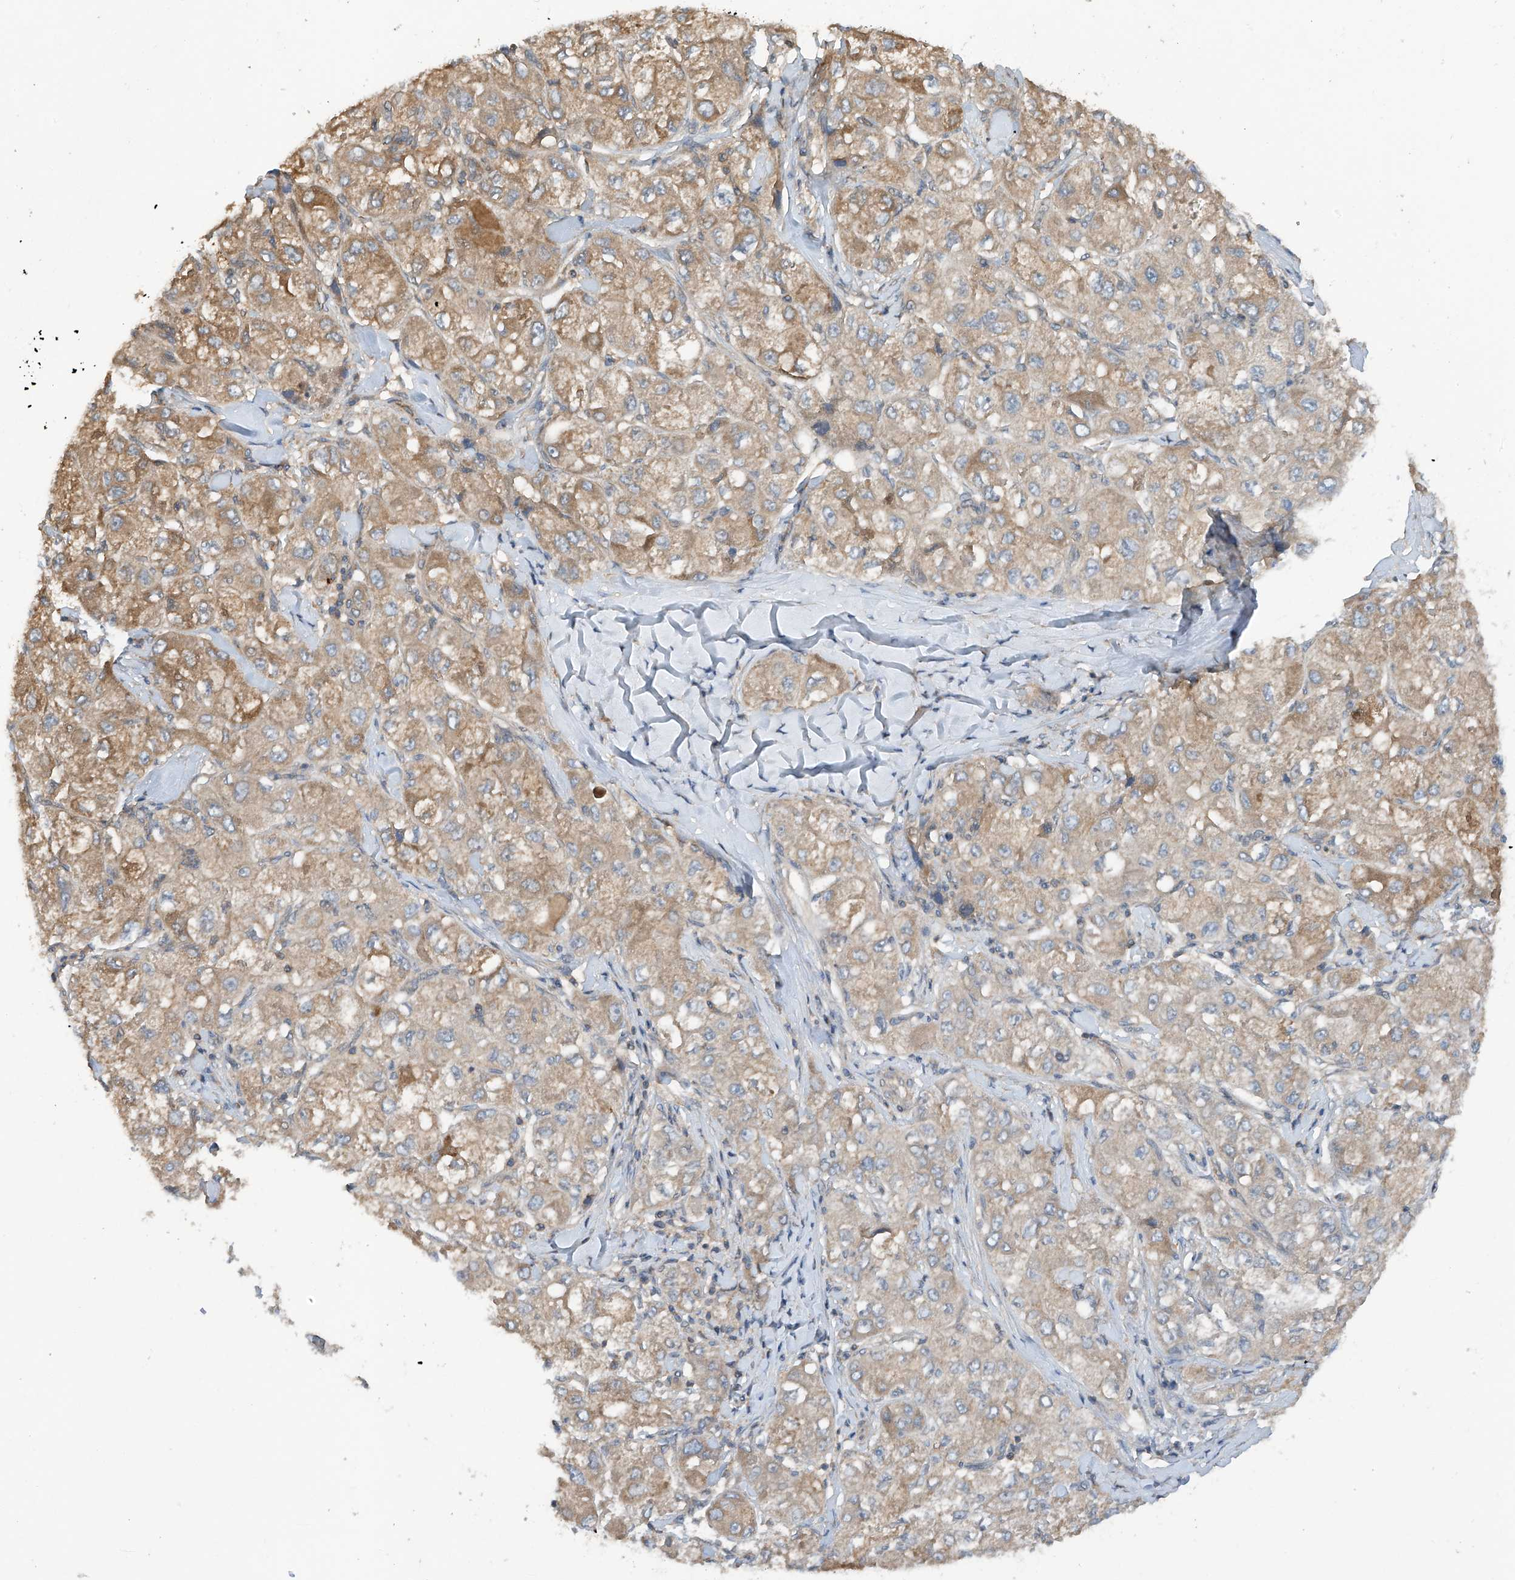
{"staining": {"intensity": "moderate", "quantity": ">75%", "location": "cytoplasmic/membranous"}, "tissue": "liver cancer", "cell_type": "Tumor cells", "image_type": "cancer", "snomed": [{"axis": "morphology", "description": "Carcinoma, Hepatocellular, NOS"}, {"axis": "topography", "description": "Liver"}], "caption": "High-magnification brightfield microscopy of hepatocellular carcinoma (liver) stained with DAB (3,3'-diaminobenzidine) (brown) and counterstained with hematoxylin (blue). tumor cells exhibit moderate cytoplasmic/membranous staining is identified in approximately>75% of cells.", "gene": "RPAIN", "patient": {"sex": "male", "age": 80}}